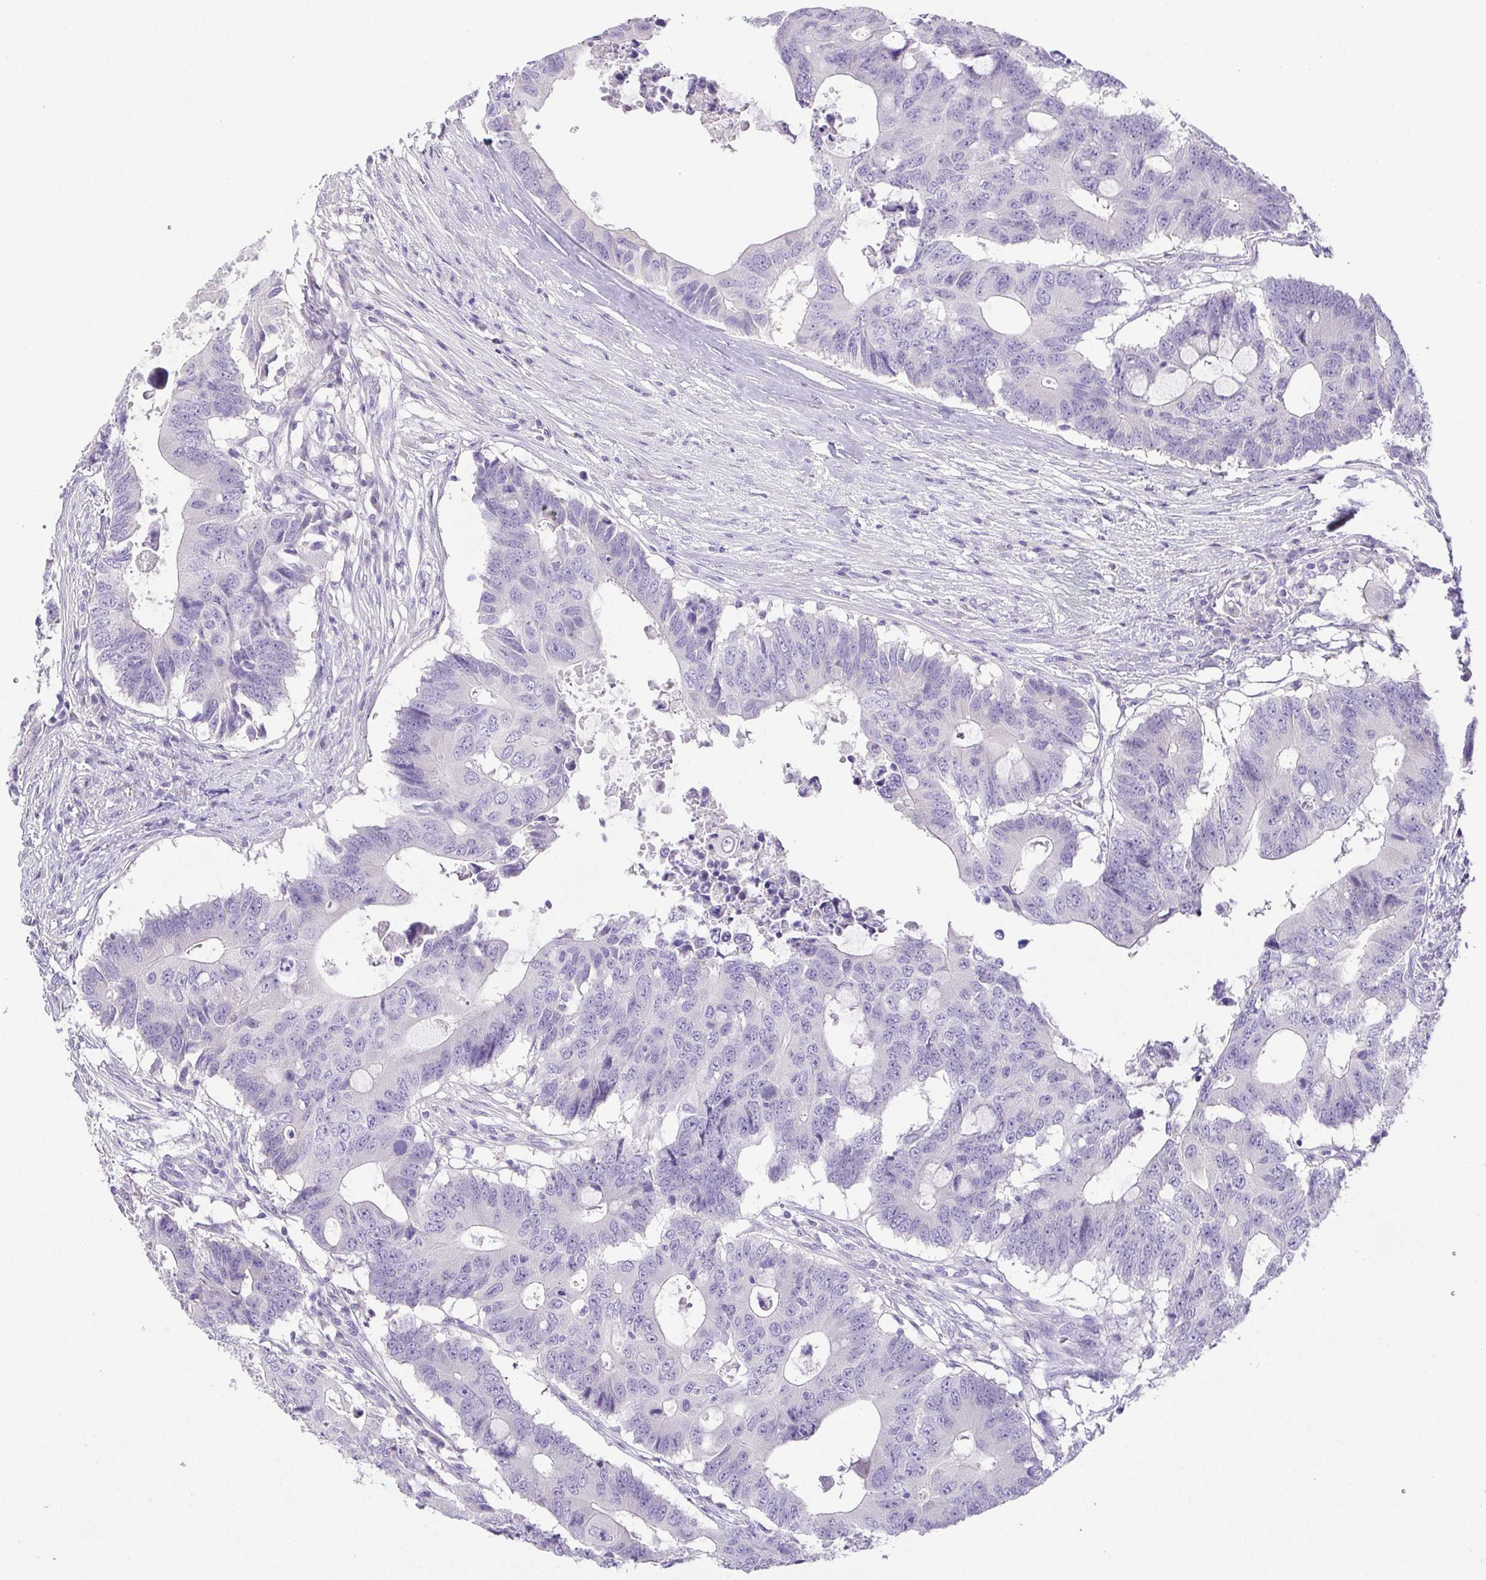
{"staining": {"intensity": "negative", "quantity": "none", "location": "none"}, "tissue": "colorectal cancer", "cell_type": "Tumor cells", "image_type": "cancer", "snomed": [{"axis": "morphology", "description": "Adenocarcinoma, NOS"}, {"axis": "topography", "description": "Colon"}], "caption": "DAB immunohistochemical staining of human colorectal cancer reveals no significant positivity in tumor cells.", "gene": "HAPLN2", "patient": {"sex": "male", "age": 71}}